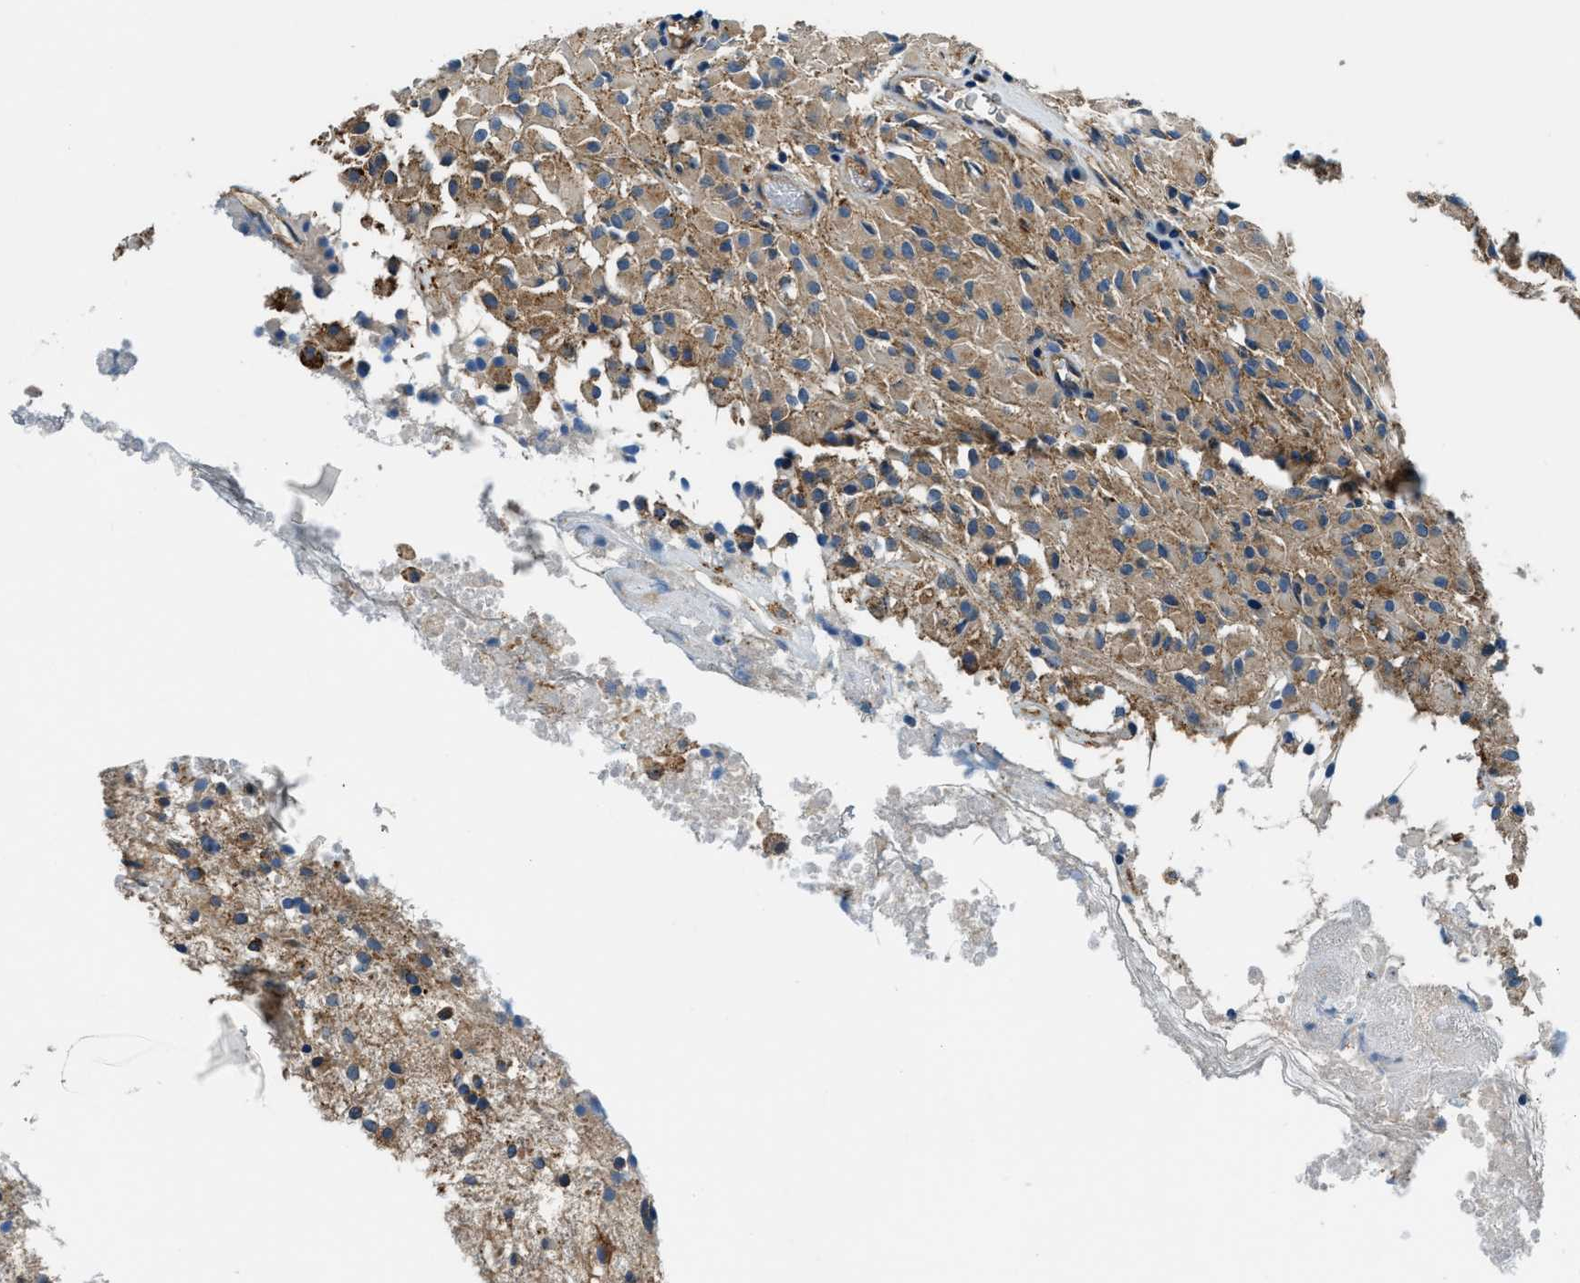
{"staining": {"intensity": "weak", "quantity": "25%-75%", "location": "cytoplasmic/membranous"}, "tissue": "glioma", "cell_type": "Tumor cells", "image_type": "cancer", "snomed": [{"axis": "morphology", "description": "Glioma, malignant, High grade"}, {"axis": "topography", "description": "Brain"}], "caption": "A micrograph of human malignant glioma (high-grade) stained for a protein exhibits weak cytoplasmic/membranous brown staining in tumor cells.", "gene": "EEA1", "patient": {"sex": "female", "age": 59}}